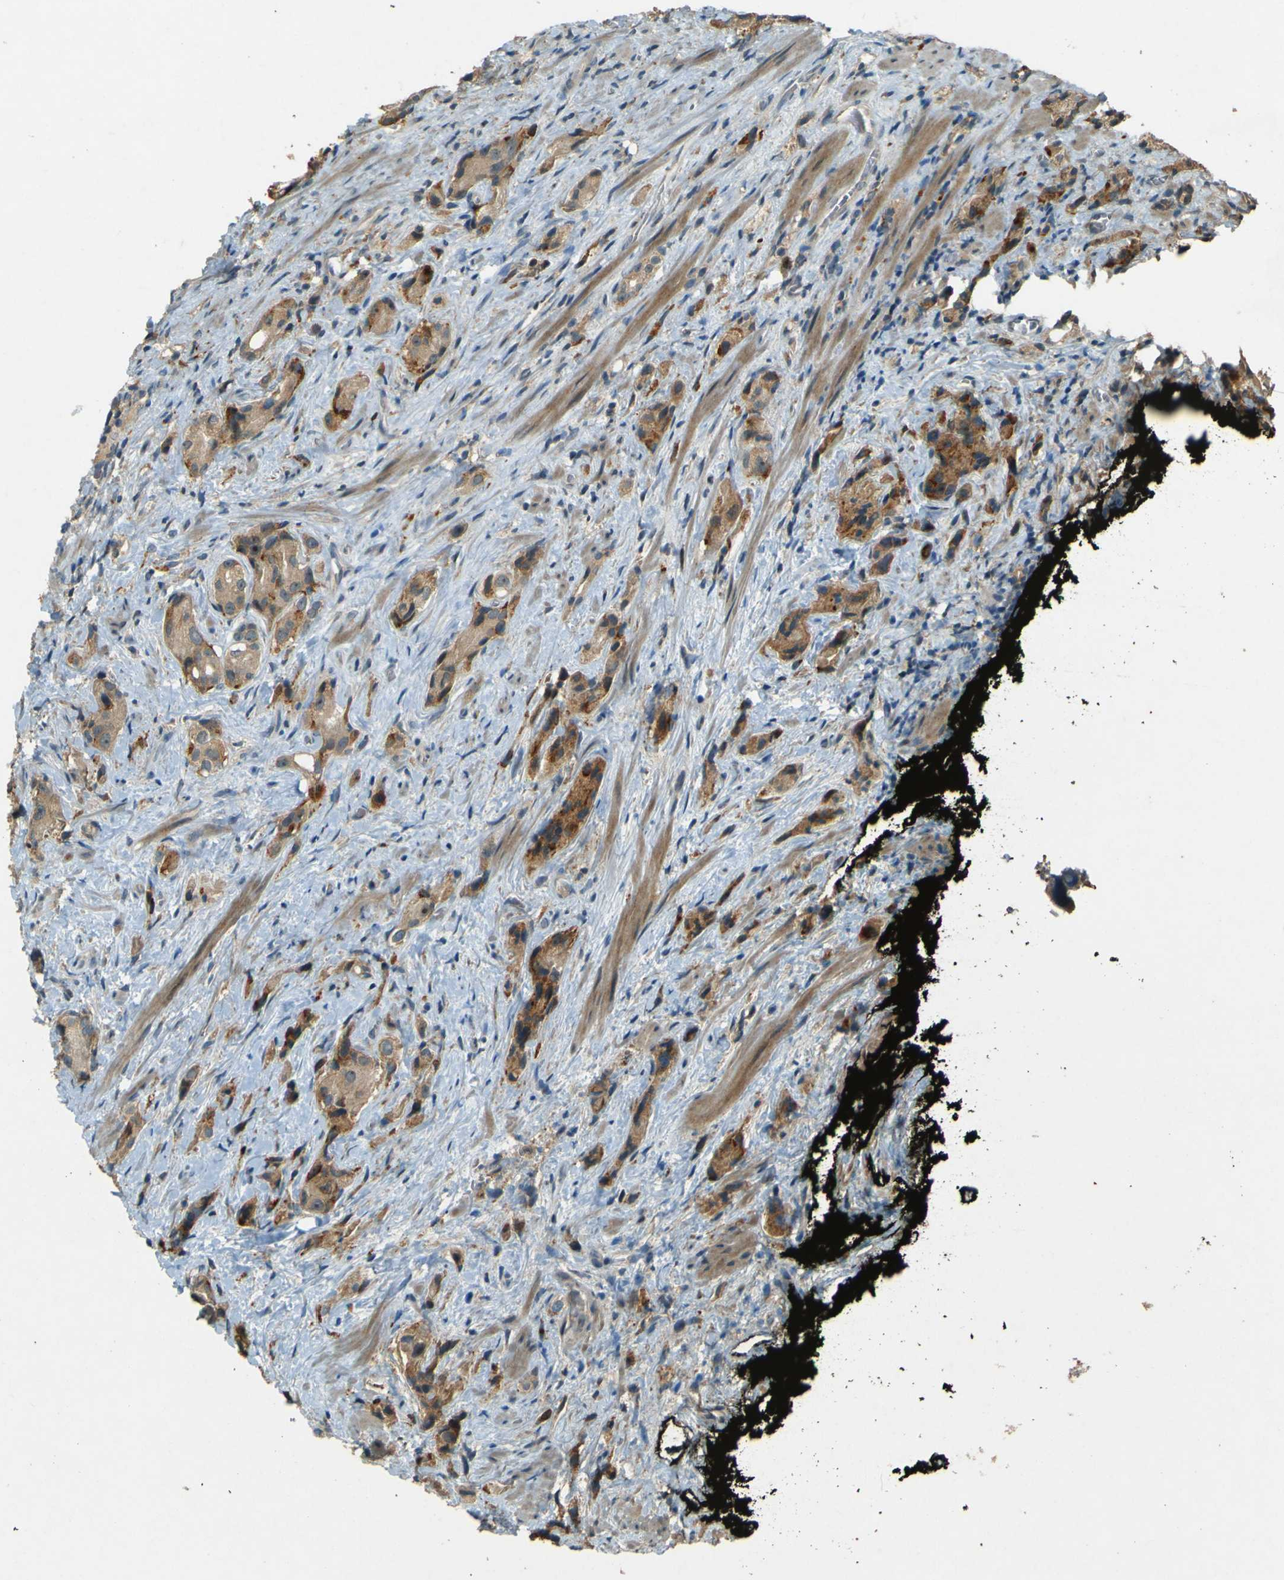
{"staining": {"intensity": "strong", "quantity": "25%-75%", "location": "cytoplasmic/membranous"}, "tissue": "prostate cancer", "cell_type": "Tumor cells", "image_type": "cancer", "snomed": [{"axis": "morphology", "description": "Adenocarcinoma, High grade"}, {"axis": "topography", "description": "Prostate"}], "caption": "Protein staining shows strong cytoplasmic/membranous staining in about 25%-75% of tumor cells in high-grade adenocarcinoma (prostate).", "gene": "MPDZ", "patient": {"sex": "male", "age": 71}}